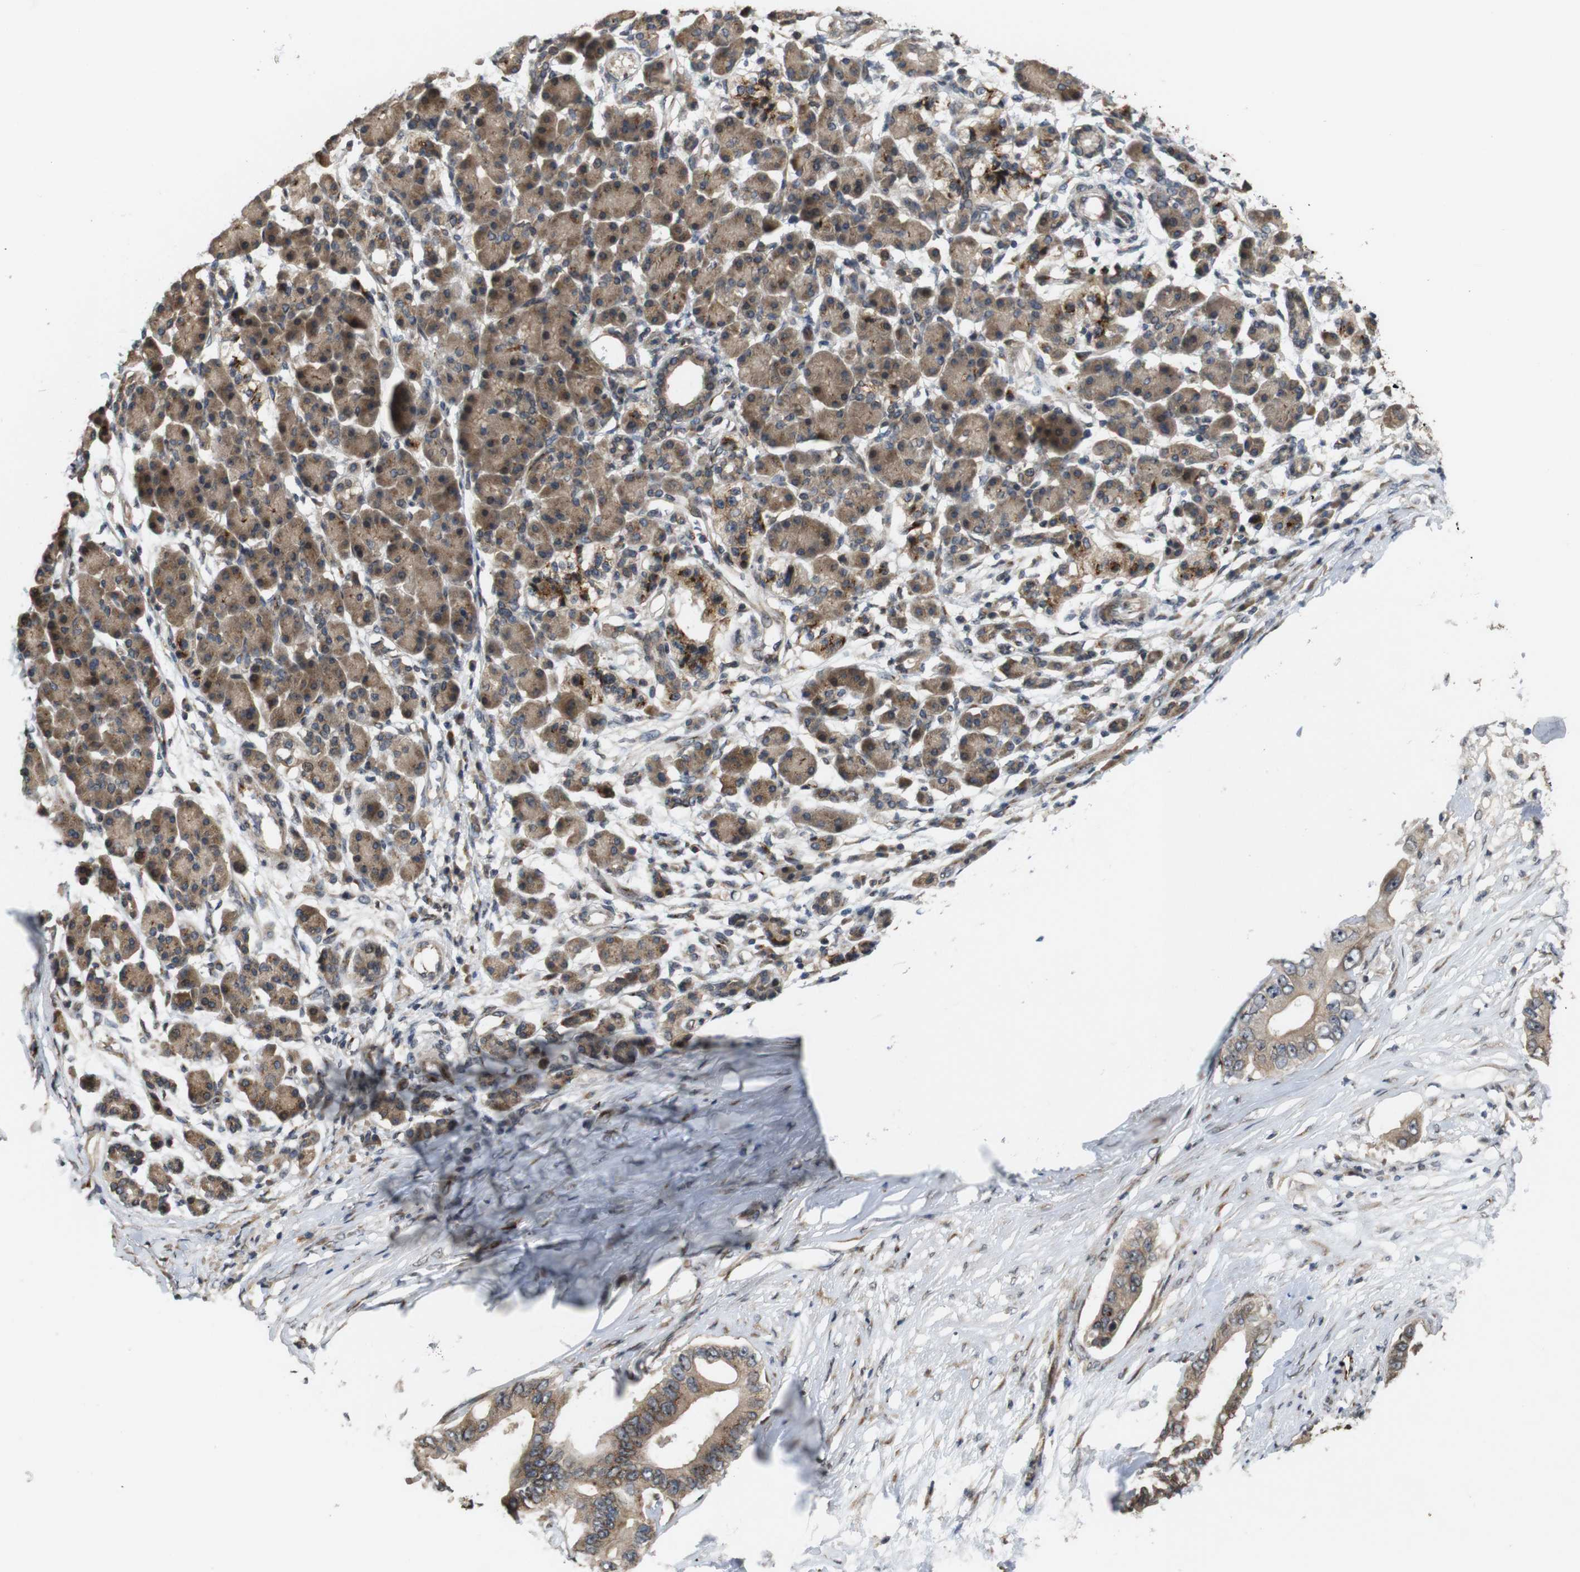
{"staining": {"intensity": "moderate", "quantity": ">75%", "location": "cytoplasmic/membranous,nuclear"}, "tissue": "pancreatic cancer", "cell_type": "Tumor cells", "image_type": "cancer", "snomed": [{"axis": "morphology", "description": "Adenocarcinoma, NOS"}, {"axis": "topography", "description": "Pancreas"}], "caption": "A medium amount of moderate cytoplasmic/membranous and nuclear staining is present in about >75% of tumor cells in pancreatic cancer tissue.", "gene": "EFCAB14", "patient": {"sex": "male", "age": 77}}